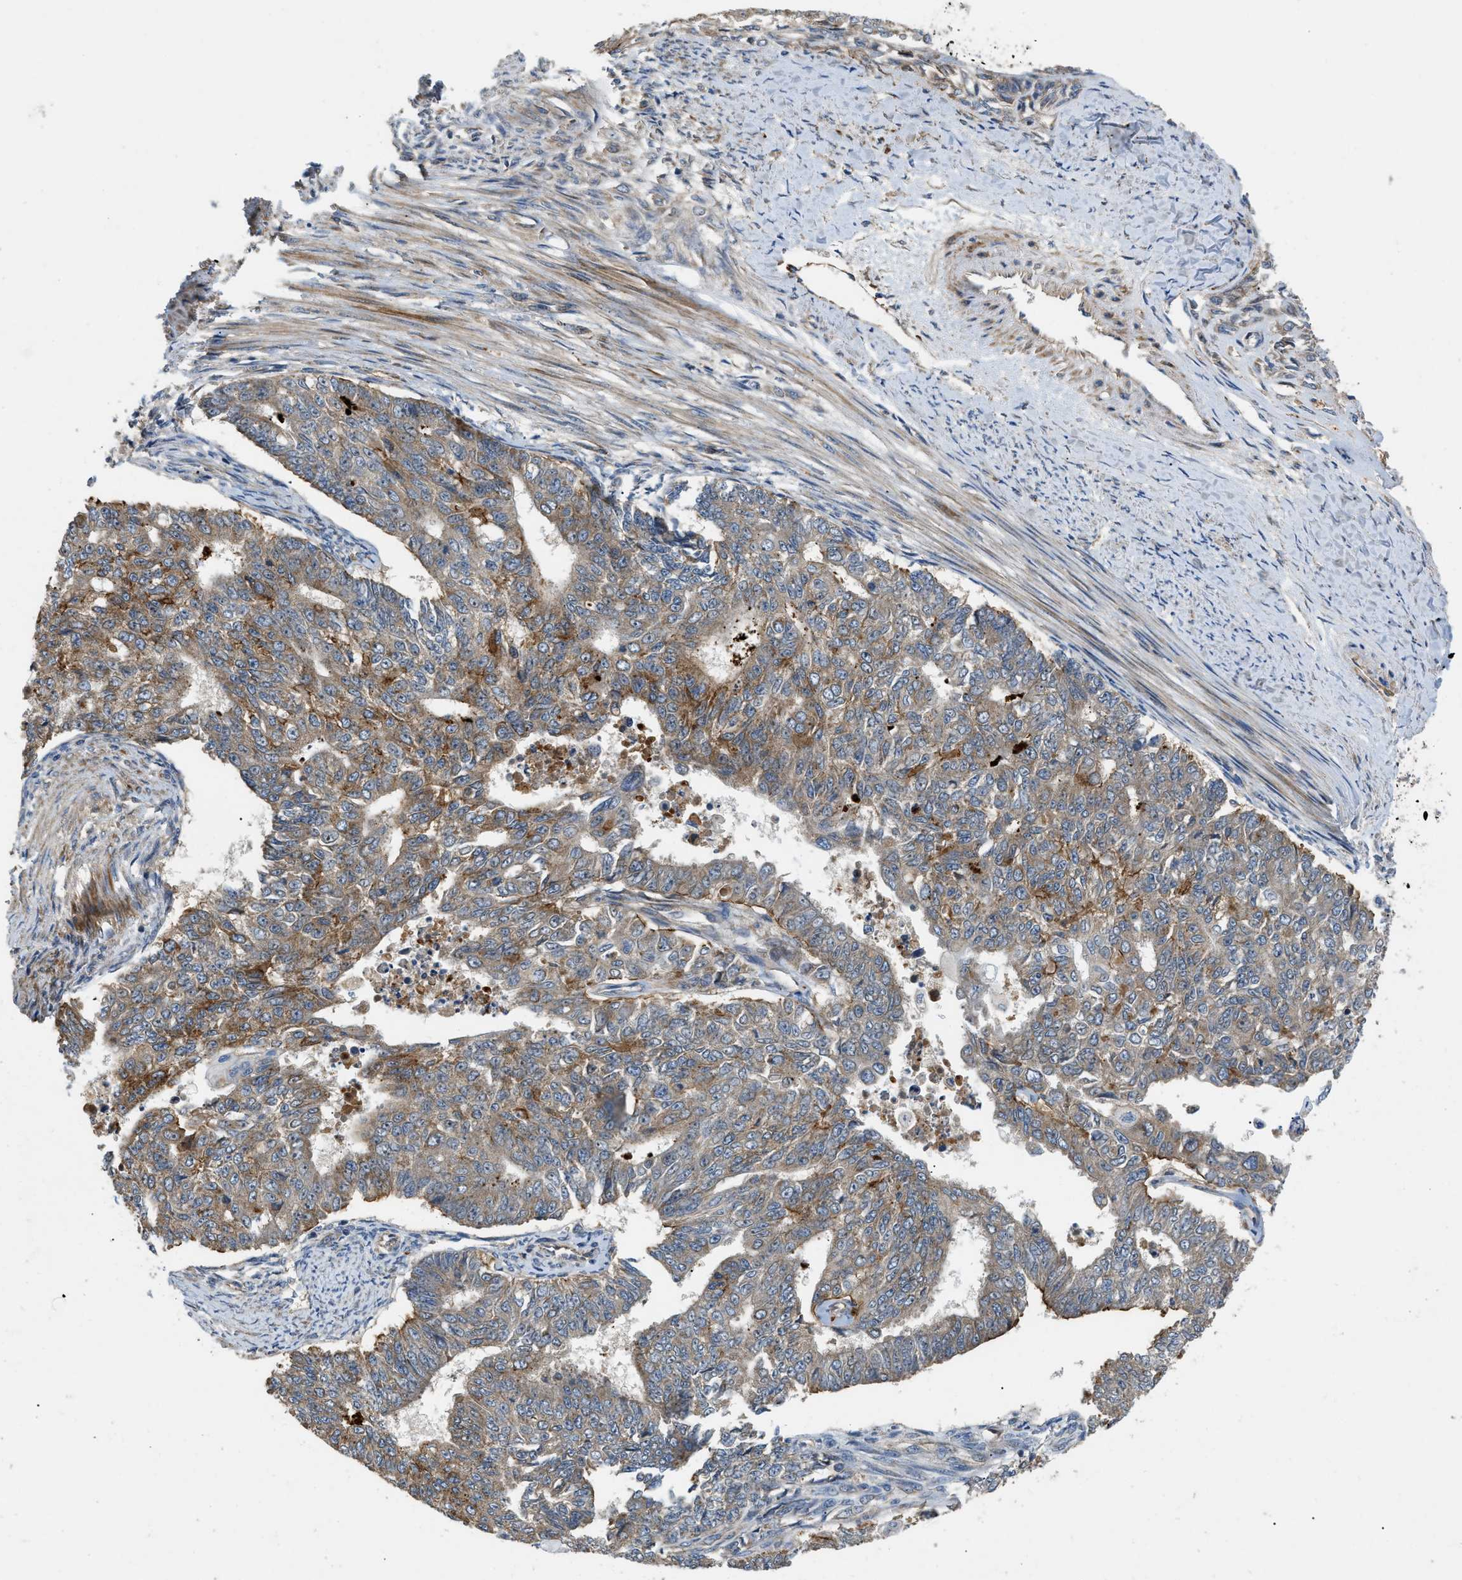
{"staining": {"intensity": "moderate", "quantity": "25%-75%", "location": "cytoplasmic/membranous"}, "tissue": "endometrial cancer", "cell_type": "Tumor cells", "image_type": "cancer", "snomed": [{"axis": "morphology", "description": "Adenocarcinoma, NOS"}, {"axis": "topography", "description": "Endometrium"}], "caption": "An IHC micrograph of neoplastic tissue is shown. Protein staining in brown labels moderate cytoplasmic/membranous positivity in adenocarcinoma (endometrial) within tumor cells. The protein is shown in brown color, while the nuclei are stained blue.", "gene": "ZNF599", "patient": {"sex": "female", "age": 32}}